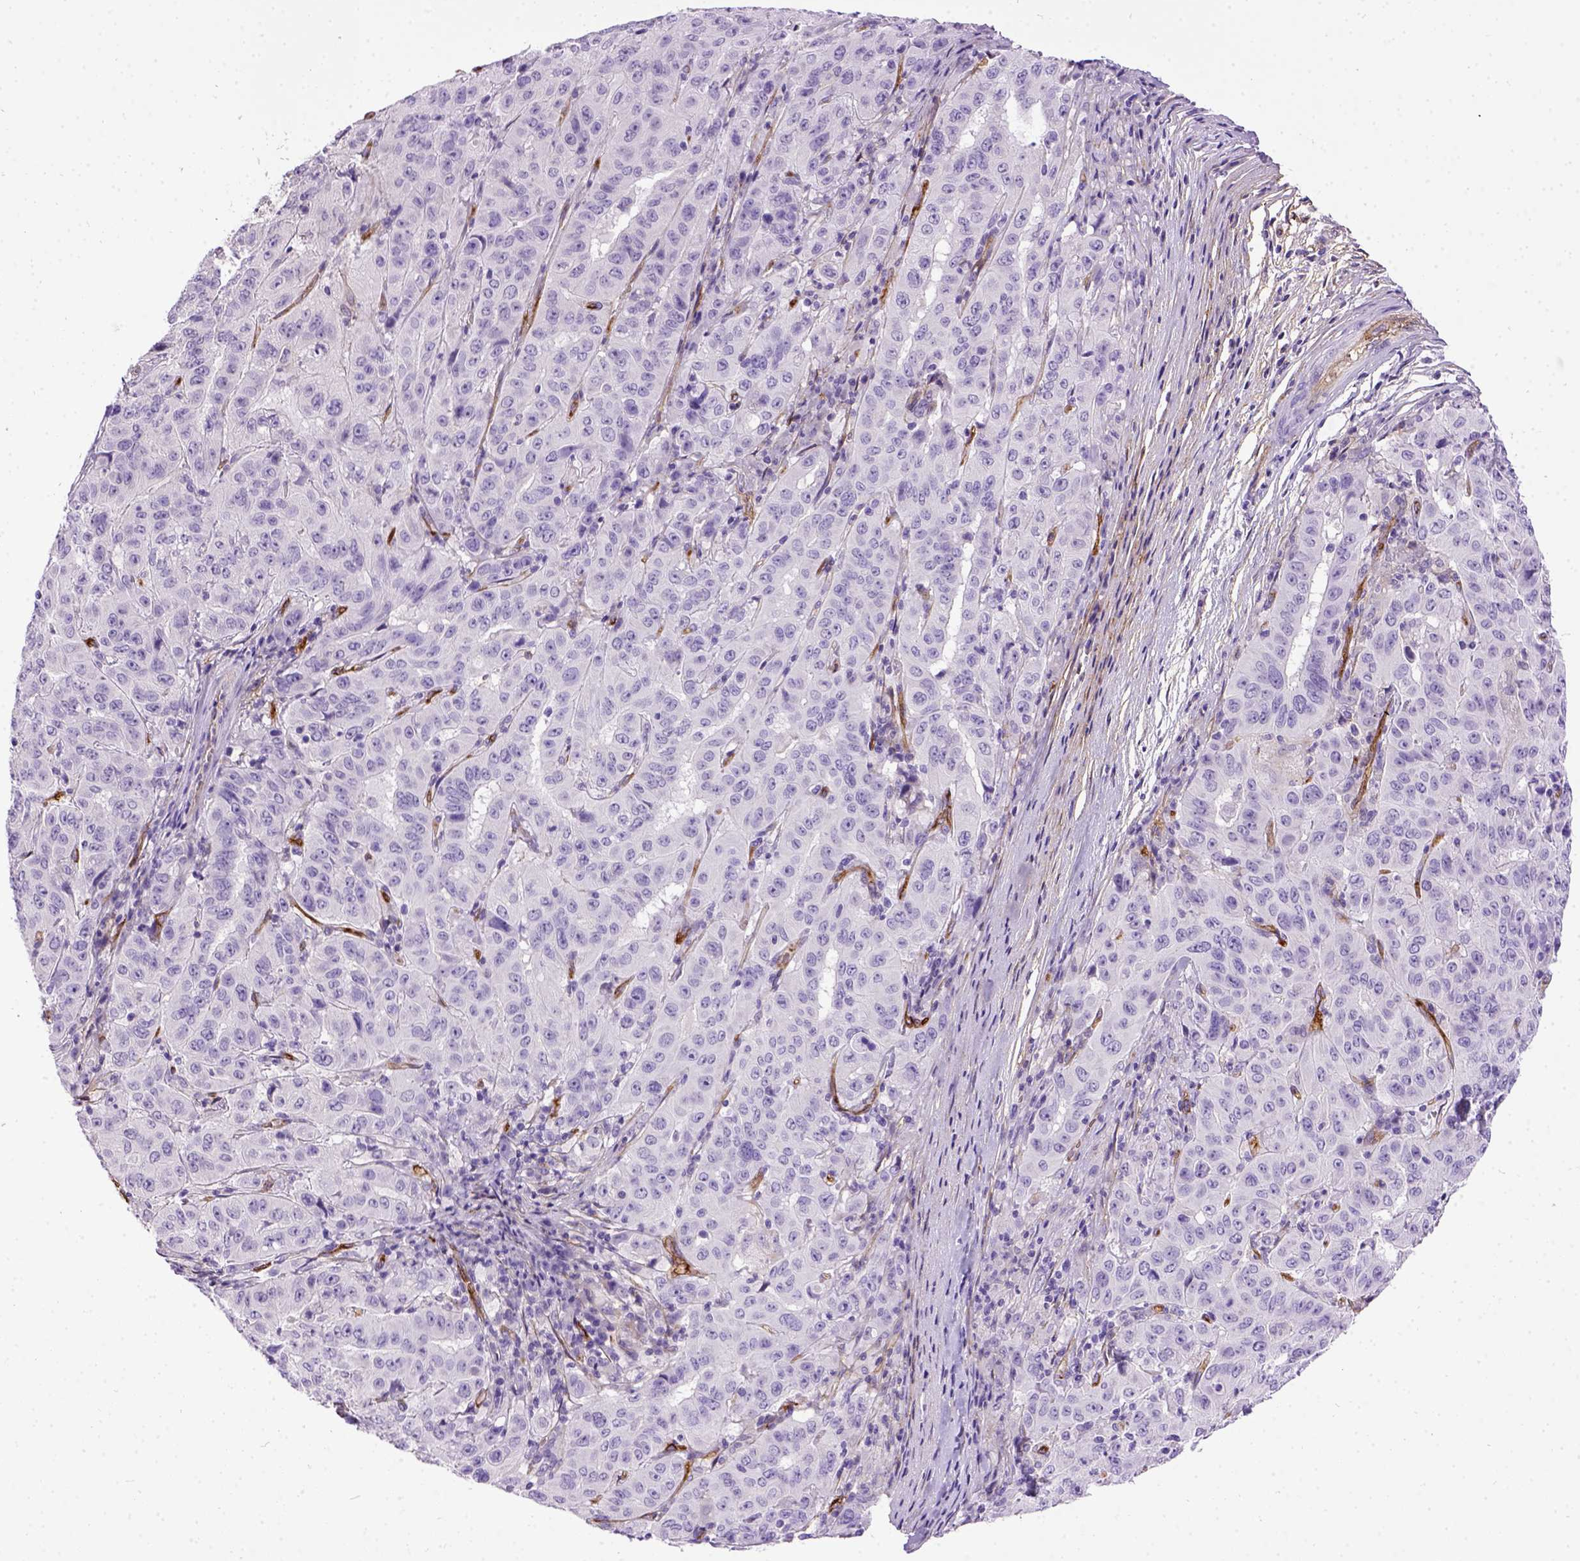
{"staining": {"intensity": "negative", "quantity": "none", "location": "none"}, "tissue": "pancreatic cancer", "cell_type": "Tumor cells", "image_type": "cancer", "snomed": [{"axis": "morphology", "description": "Adenocarcinoma, NOS"}, {"axis": "topography", "description": "Pancreas"}], "caption": "The photomicrograph demonstrates no staining of tumor cells in pancreatic adenocarcinoma.", "gene": "ENG", "patient": {"sex": "male", "age": 63}}